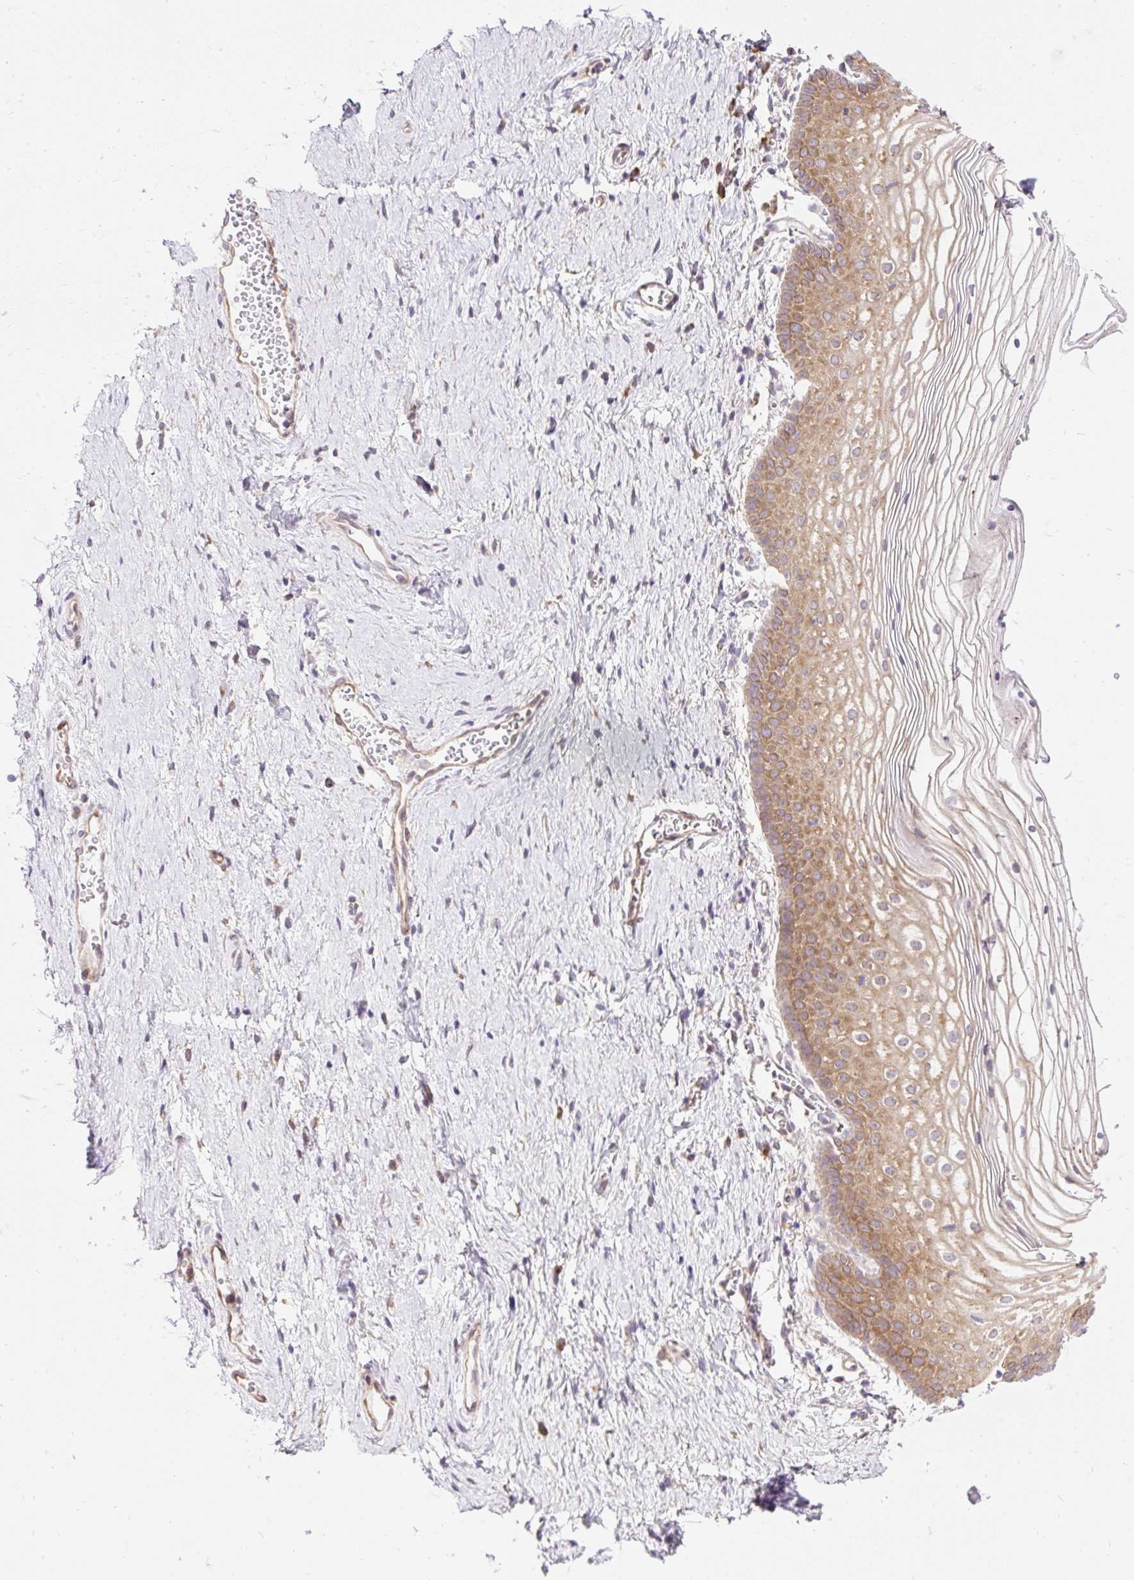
{"staining": {"intensity": "moderate", "quantity": ">75%", "location": "cytoplasmic/membranous"}, "tissue": "vagina", "cell_type": "Squamous epithelial cells", "image_type": "normal", "snomed": [{"axis": "morphology", "description": "Normal tissue, NOS"}, {"axis": "topography", "description": "Vagina"}], "caption": "Protein positivity by immunohistochemistry (IHC) demonstrates moderate cytoplasmic/membranous positivity in approximately >75% of squamous epithelial cells in benign vagina. (Stains: DAB (3,3'-diaminobenzidine) in brown, nuclei in blue, Microscopy: brightfield microscopy at high magnification).", "gene": "GPR45", "patient": {"sex": "female", "age": 56}}